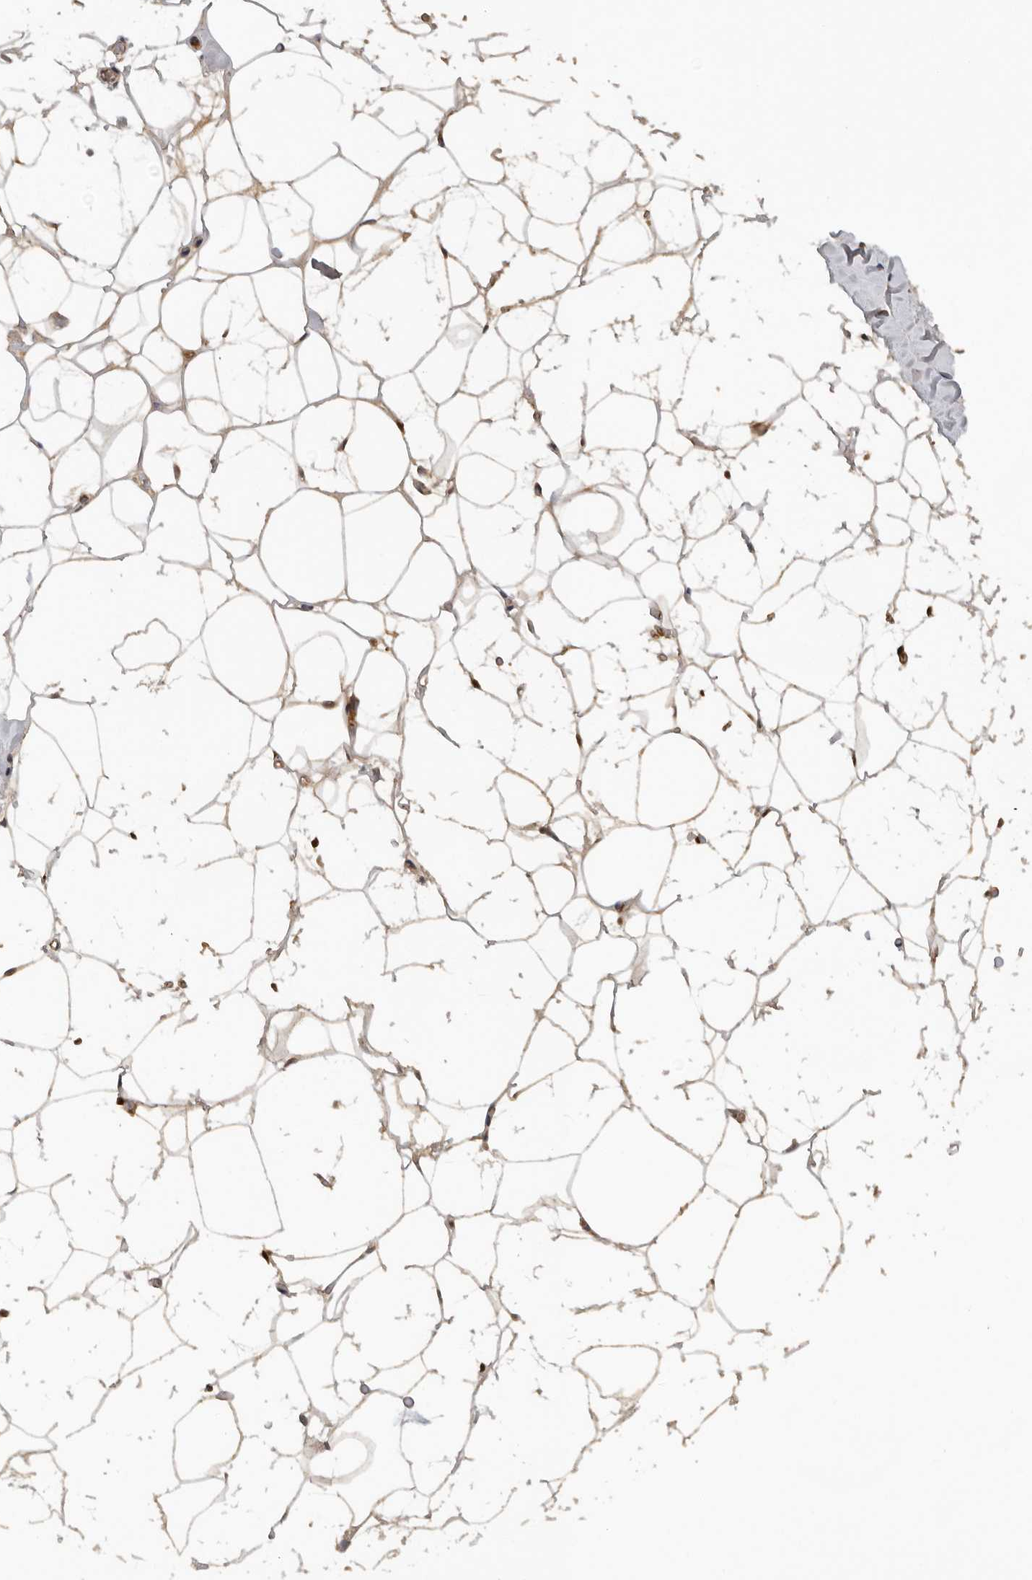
{"staining": {"intensity": "moderate", "quantity": ">75%", "location": "cytoplasmic/membranous"}, "tissue": "adipose tissue", "cell_type": "Adipocytes", "image_type": "normal", "snomed": [{"axis": "morphology", "description": "Normal tissue, NOS"}, {"axis": "morphology", "description": "Fibrosis, NOS"}, {"axis": "topography", "description": "Breast"}, {"axis": "topography", "description": "Adipose tissue"}], "caption": "Protein expression analysis of unremarkable human adipose tissue reveals moderate cytoplasmic/membranous positivity in about >75% of adipocytes.", "gene": "RNF157", "patient": {"sex": "female", "age": 39}}